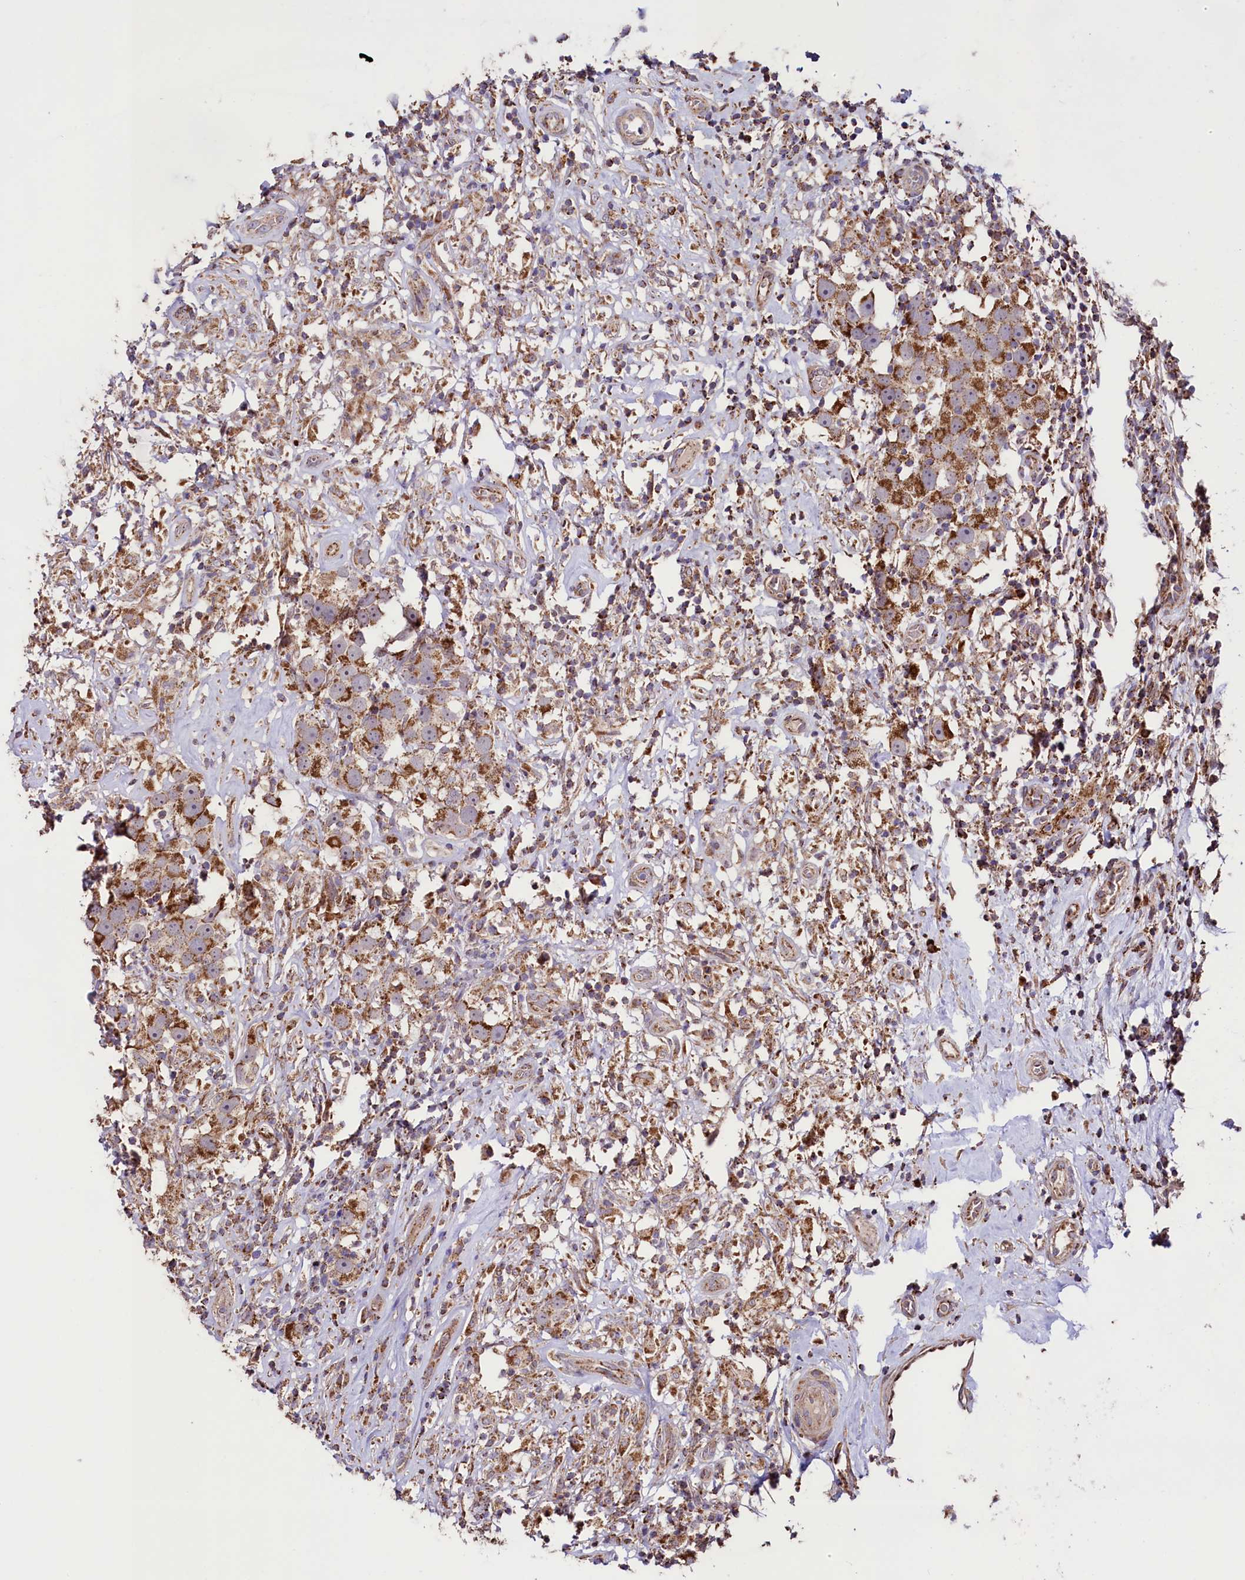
{"staining": {"intensity": "moderate", "quantity": ">75%", "location": "cytoplasmic/membranous"}, "tissue": "testis cancer", "cell_type": "Tumor cells", "image_type": "cancer", "snomed": [{"axis": "morphology", "description": "Seminoma, NOS"}, {"axis": "topography", "description": "Testis"}], "caption": "High-magnification brightfield microscopy of testis cancer (seminoma) stained with DAB (3,3'-diaminobenzidine) (brown) and counterstained with hematoxylin (blue). tumor cells exhibit moderate cytoplasmic/membranous staining is appreciated in approximately>75% of cells.", "gene": "STARD5", "patient": {"sex": "male", "age": 49}}